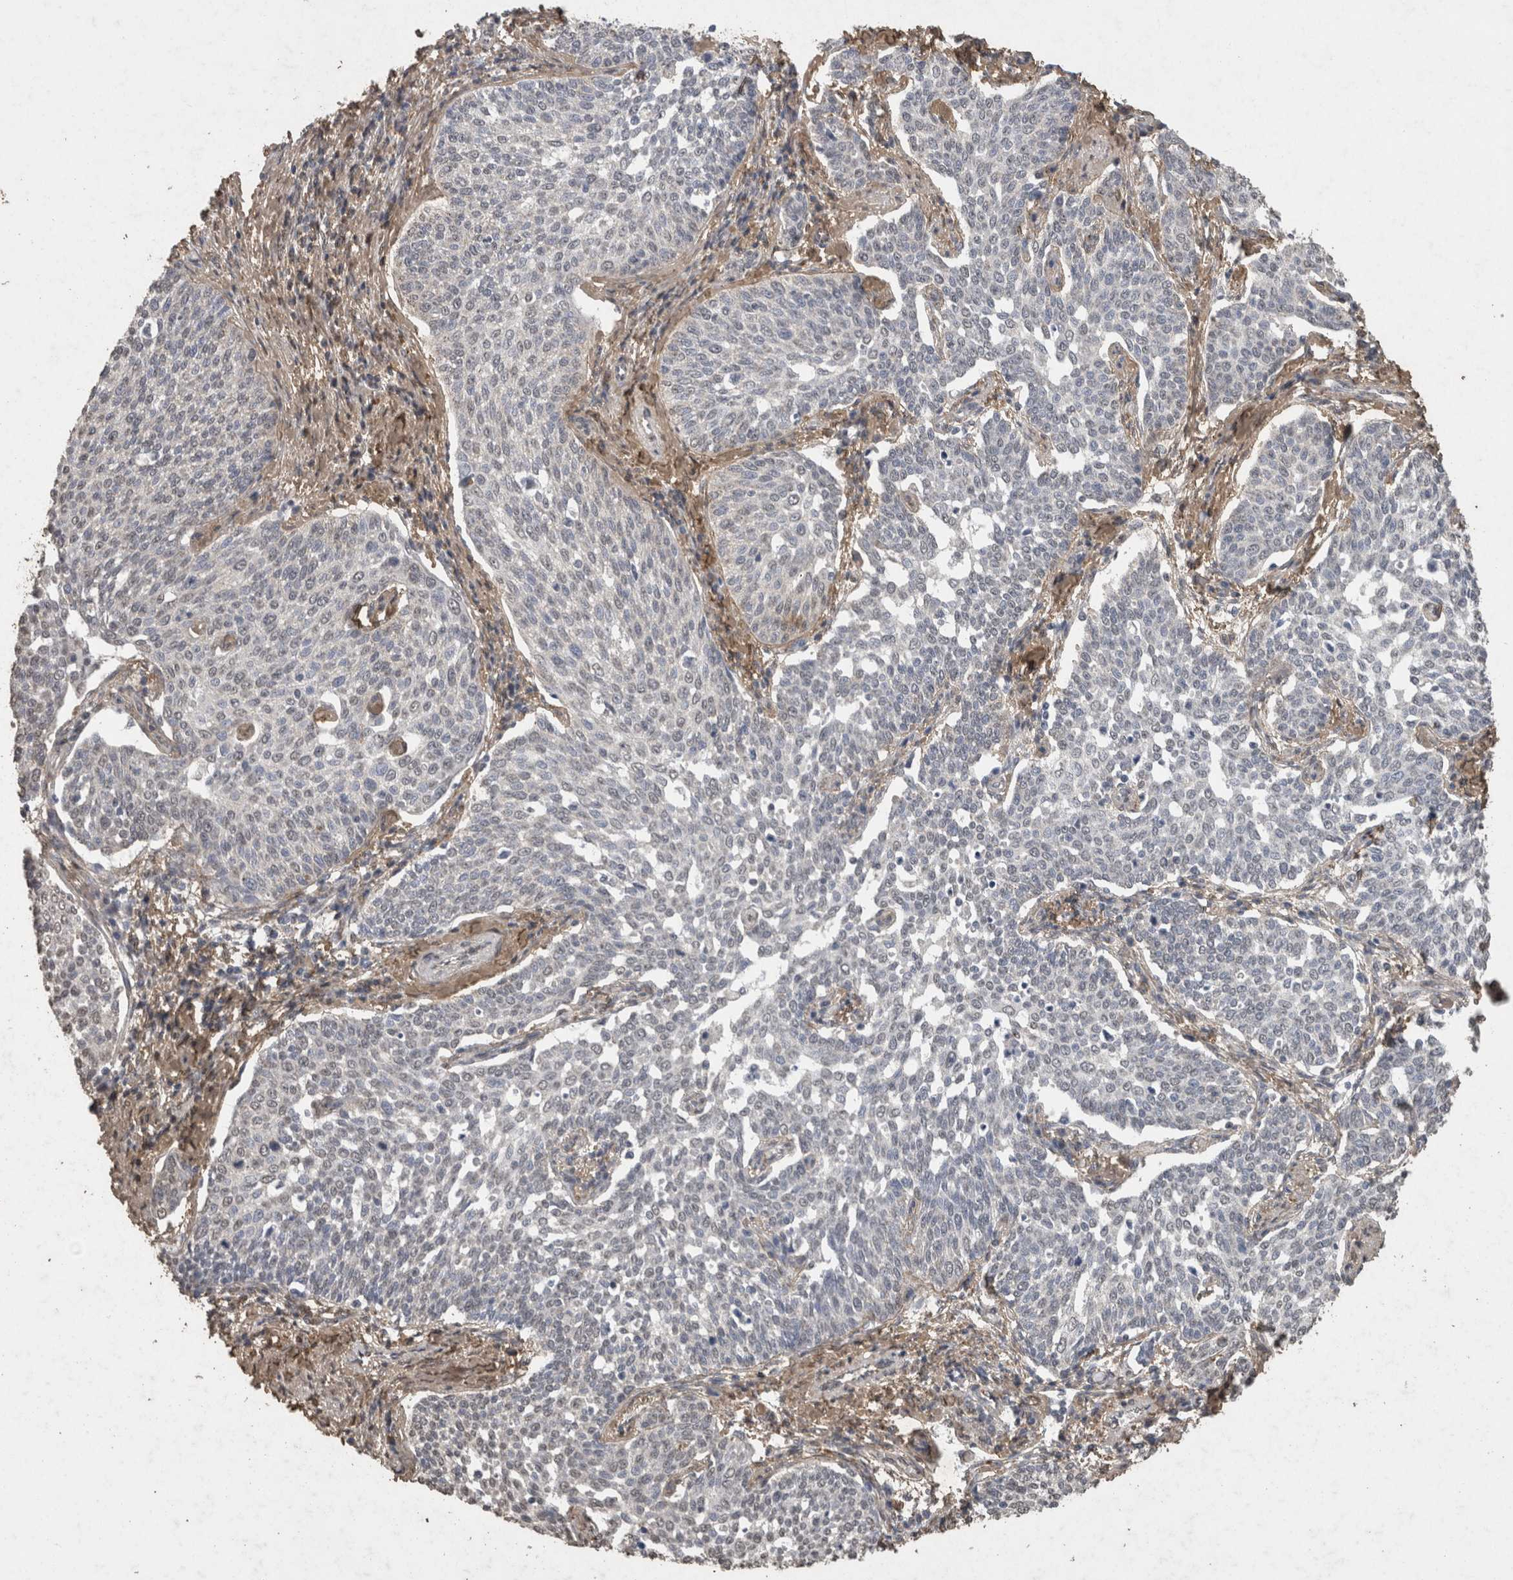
{"staining": {"intensity": "negative", "quantity": "none", "location": "none"}, "tissue": "cervical cancer", "cell_type": "Tumor cells", "image_type": "cancer", "snomed": [{"axis": "morphology", "description": "Squamous cell carcinoma, NOS"}, {"axis": "topography", "description": "Cervix"}], "caption": "Immunohistochemistry photomicrograph of cervical cancer (squamous cell carcinoma) stained for a protein (brown), which reveals no positivity in tumor cells.", "gene": "C1QTNF5", "patient": {"sex": "female", "age": 34}}